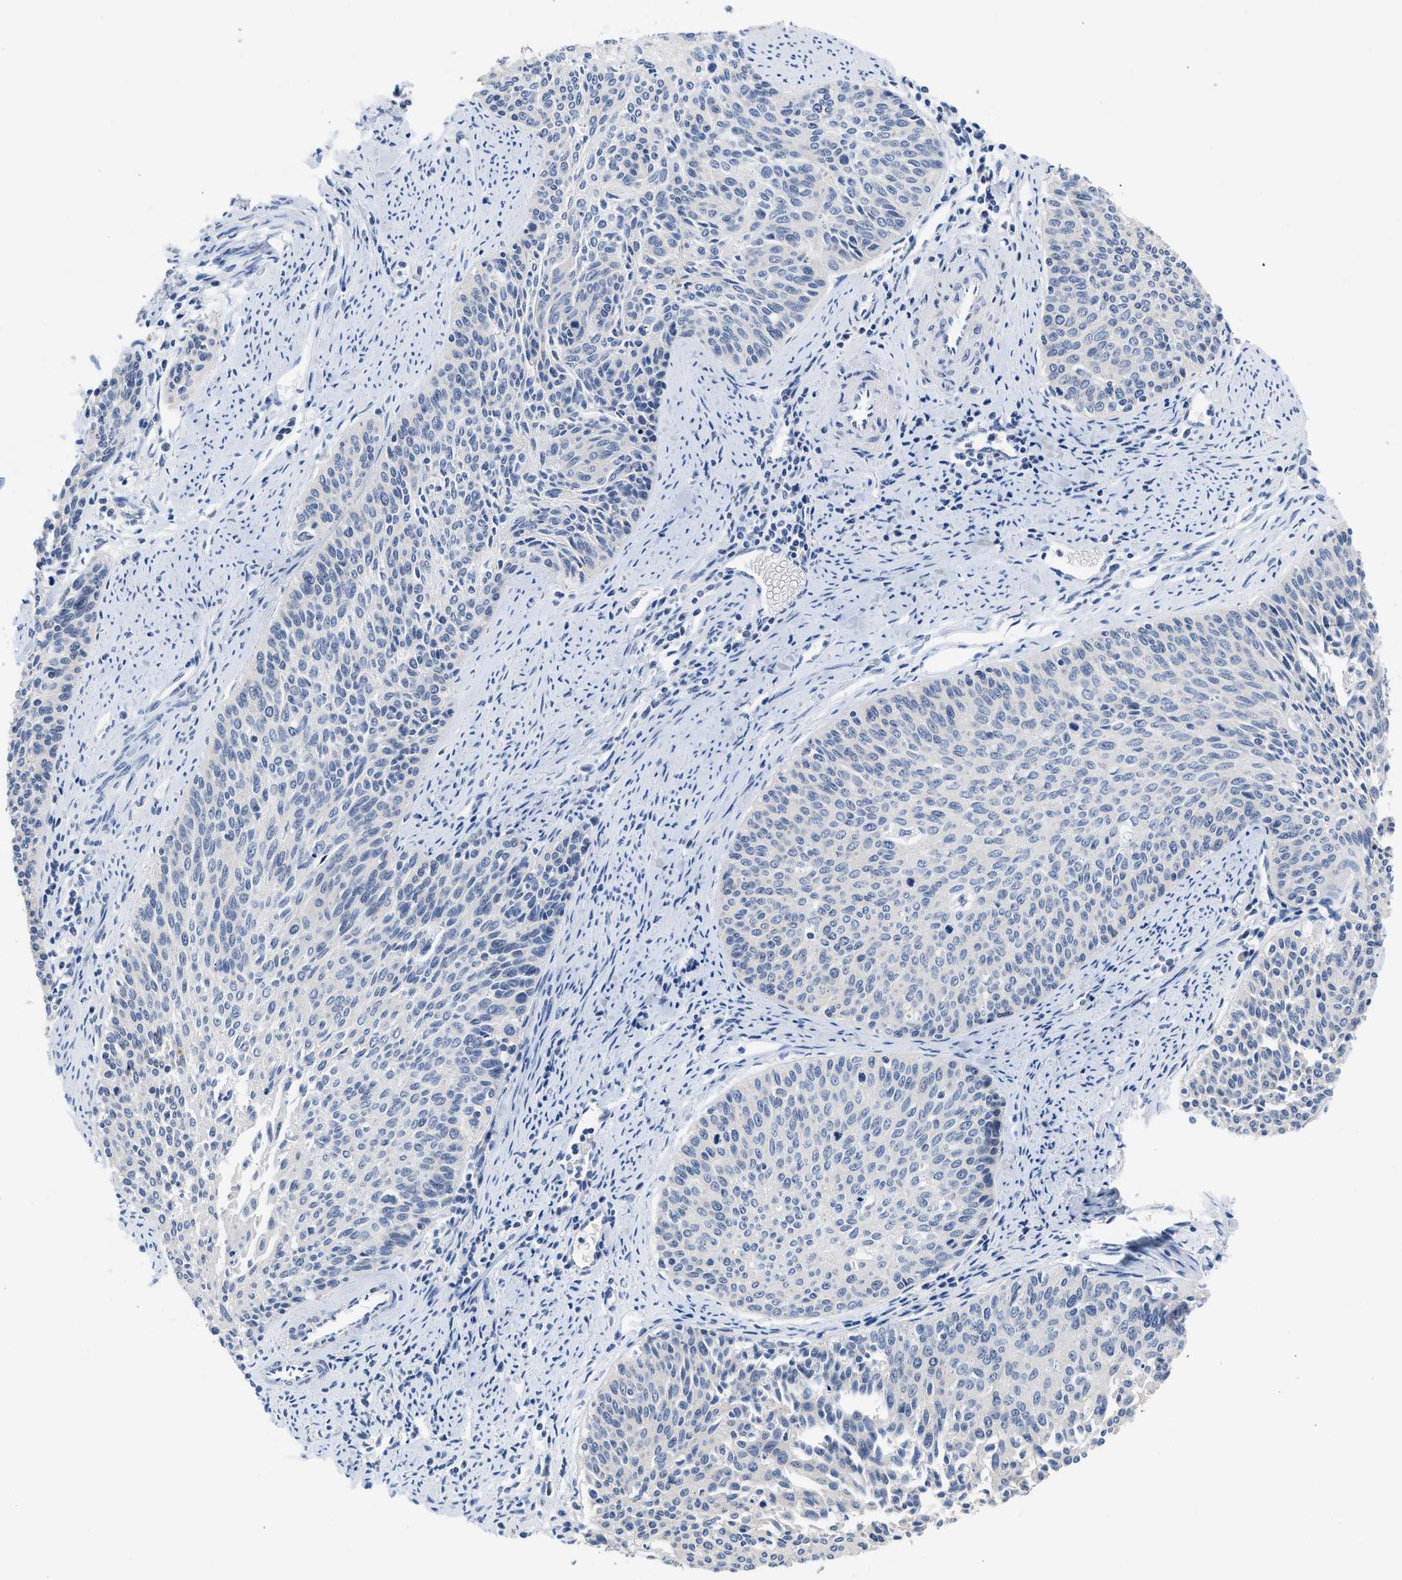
{"staining": {"intensity": "negative", "quantity": "none", "location": "none"}, "tissue": "cervical cancer", "cell_type": "Tumor cells", "image_type": "cancer", "snomed": [{"axis": "morphology", "description": "Squamous cell carcinoma, NOS"}, {"axis": "topography", "description": "Cervix"}], "caption": "High magnification brightfield microscopy of cervical squamous cell carcinoma stained with DAB (3,3'-diaminobenzidine) (brown) and counterstained with hematoxylin (blue): tumor cells show no significant positivity.", "gene": "CSF3R", "patient": {"sex": "female", "age": 55}}